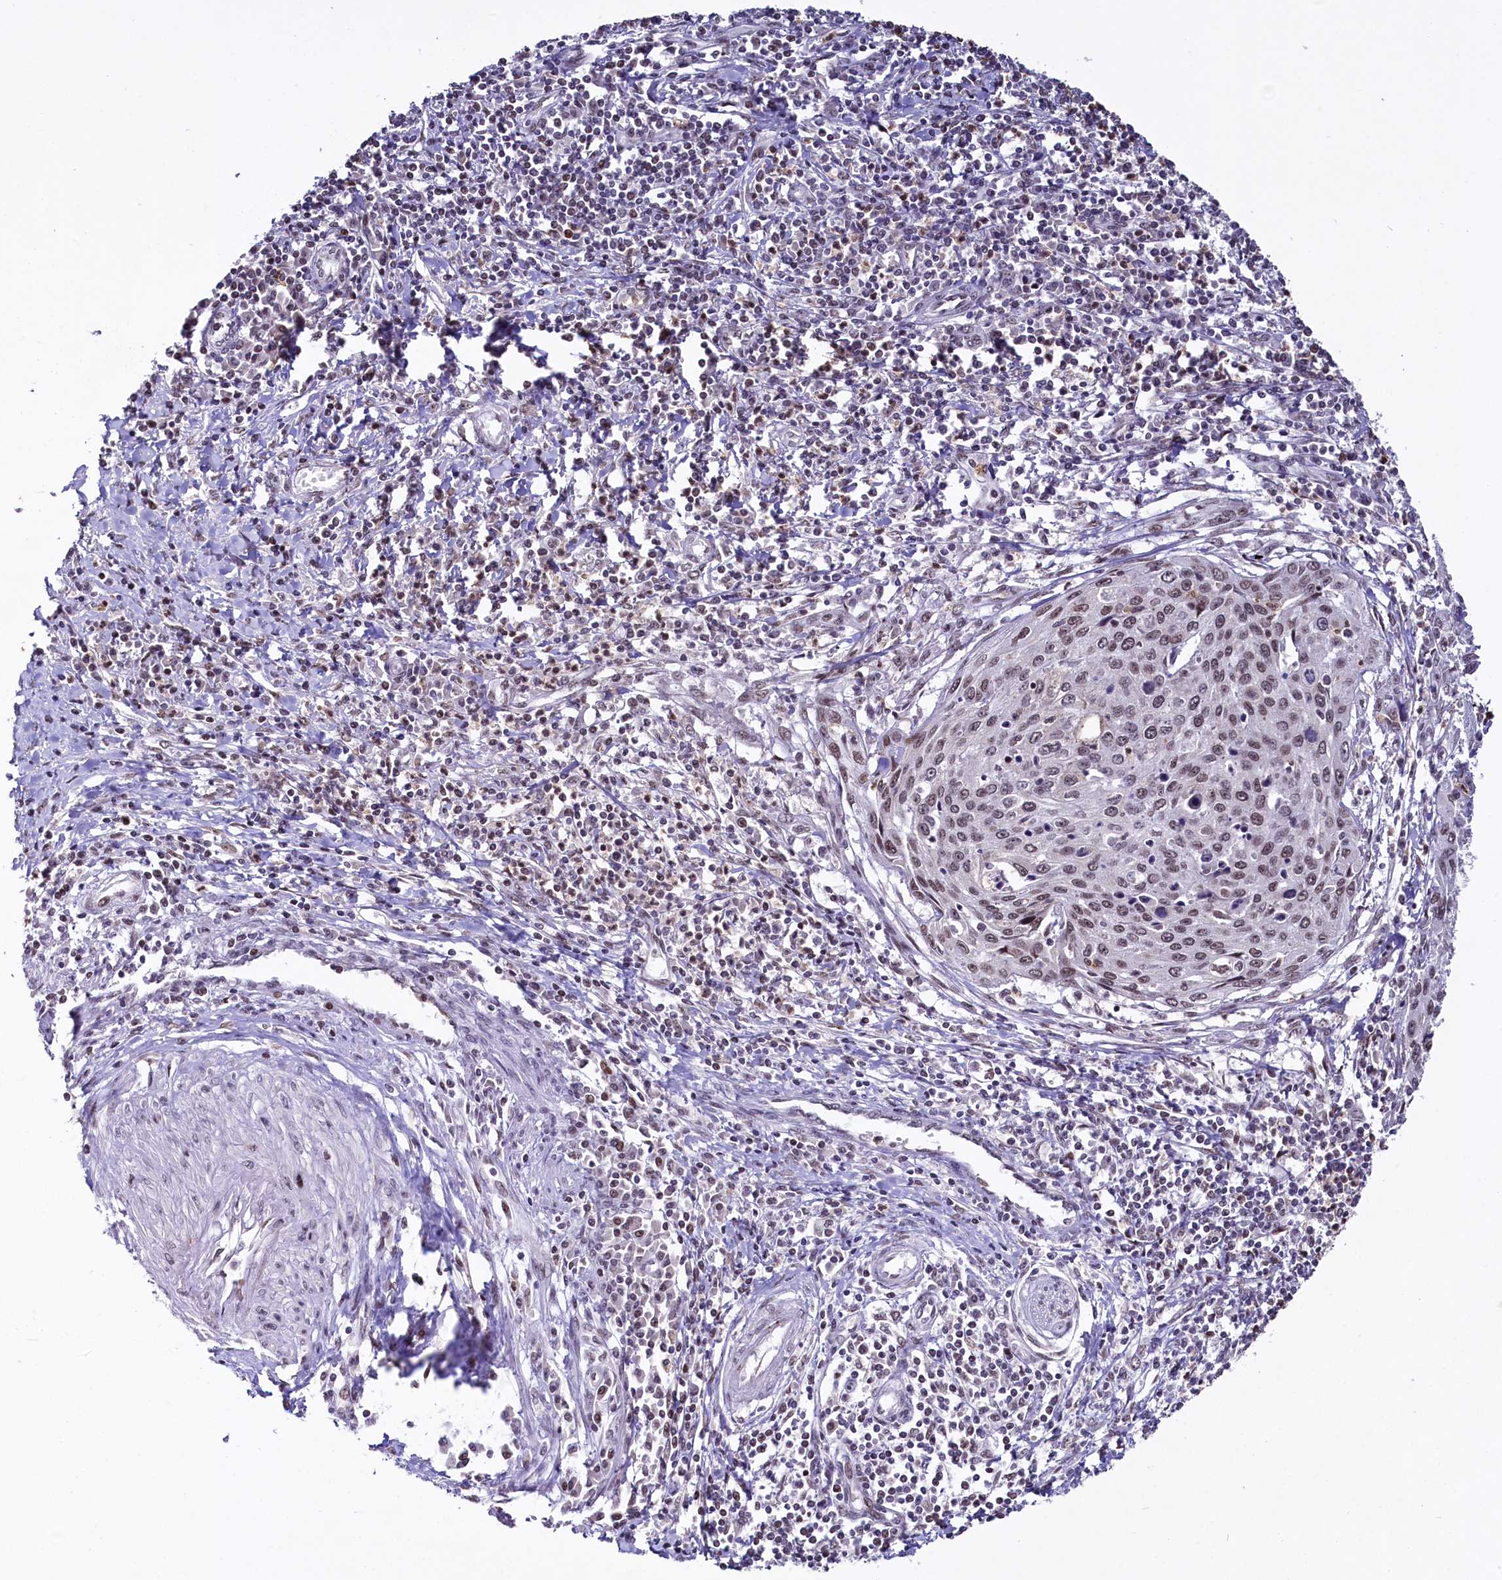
{"staining": {"intensity": "weak", "quantity": "<25%", "location": "nuclear"}, "tissue": "cervical cancer", "cell_type": "Tumor cells", "image_type": "cancer", "snomed": [{"axis": "morphology", "description": "Squamous cell carcinoma, NOS"}, {"axis": "topography", "description": "Cervix"}], "caption": "Photomicrograph shows no significant protein positivity in tumor cells of cervical cancer. (DAB immunohistochemistry visualized using brightfield microscopy, high magnification).", "gene": "SCAF11", "patient": {"sex": "female", "age": 32}}